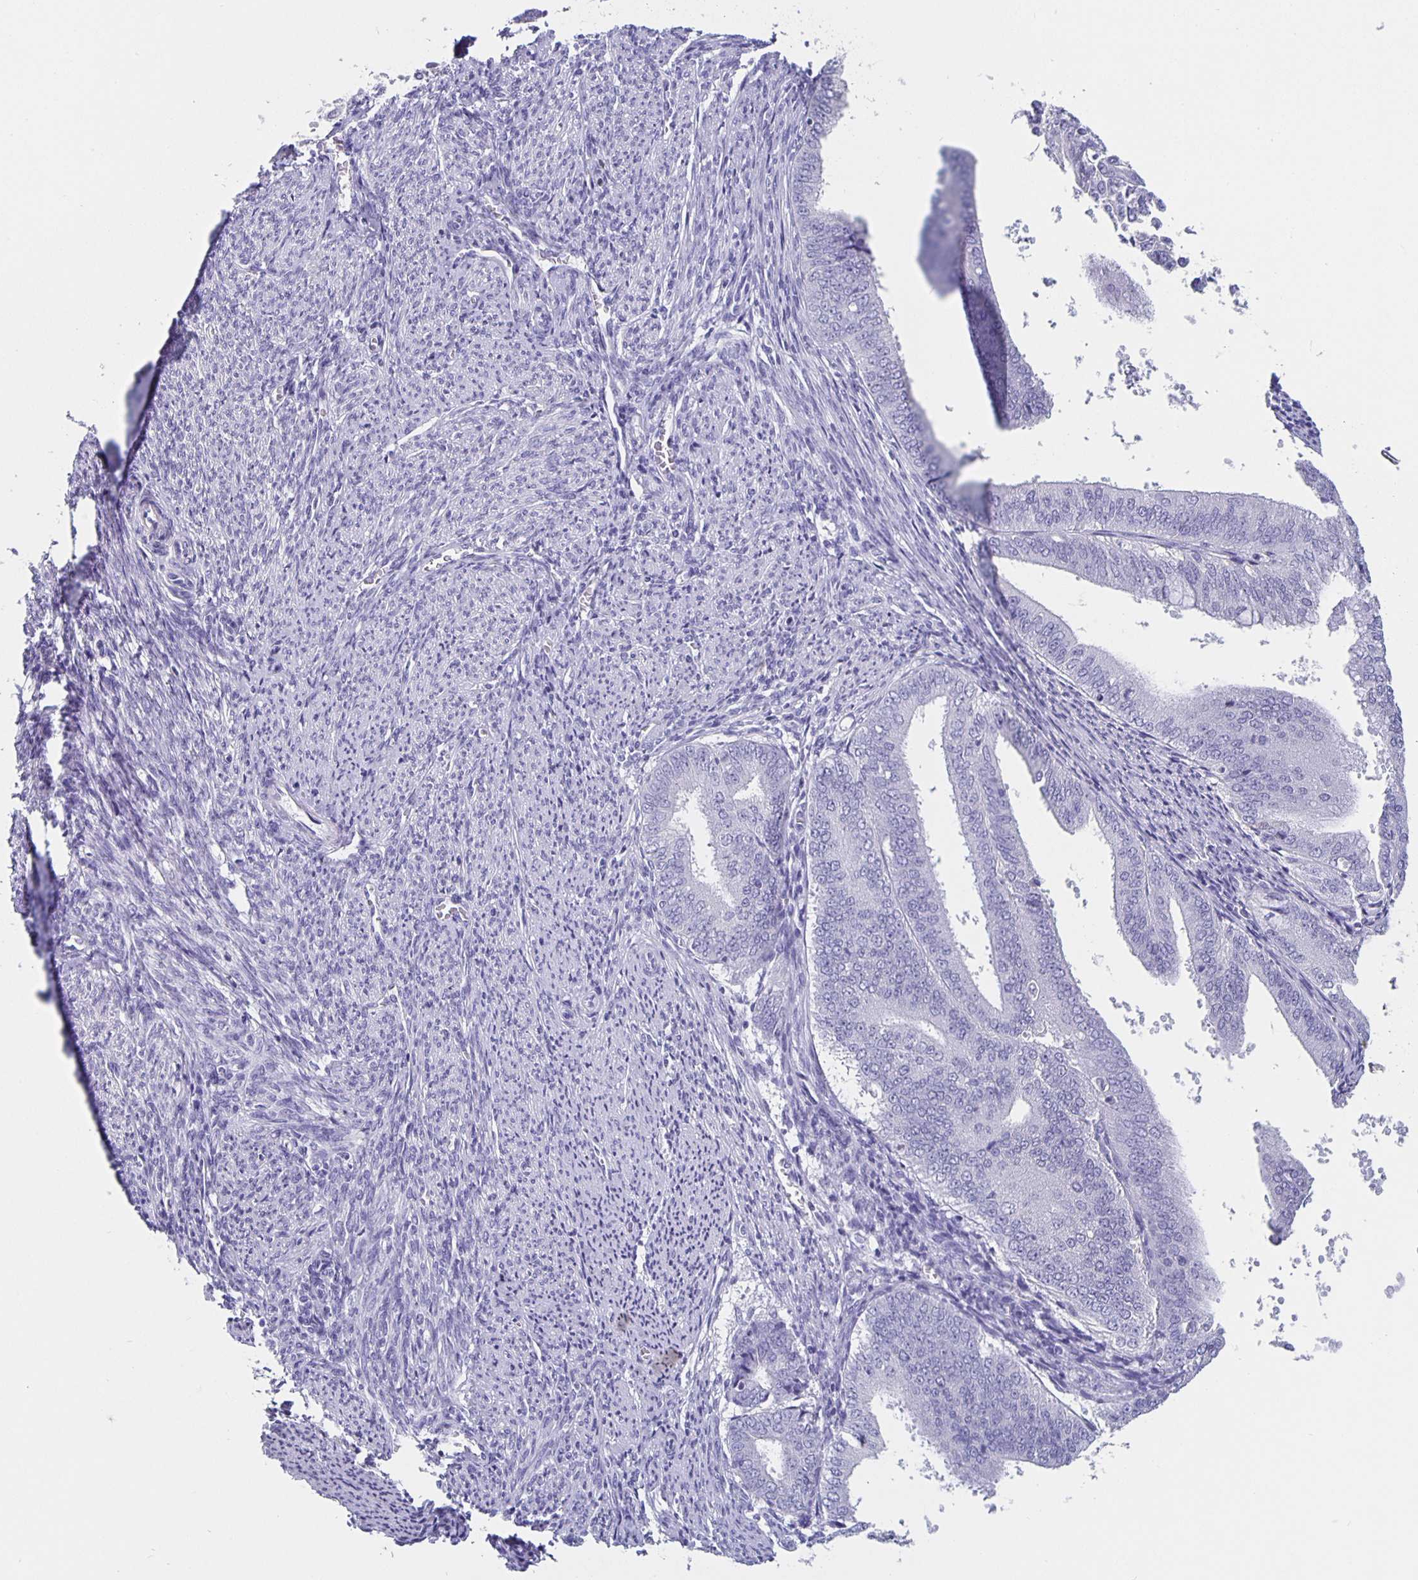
{"staining": {"intensity": "negative", "quantity": "none", "location": "none"}, "tissue": "endometrial cancer", "cell_type": "Tumor cells", "image_type": "cancer", "snomed": [{"axis": "morphology", "description": "Adenocarcinoma, NOS"}, {"axis": "topography", "description": "Endometrium"}], "caption": "Photomicrograph shows no significant protein staining in tumor cells of endometrial adenocarcinoma.", "gene": "SATB2", "patient": {"sex": "female", "age": 63}}